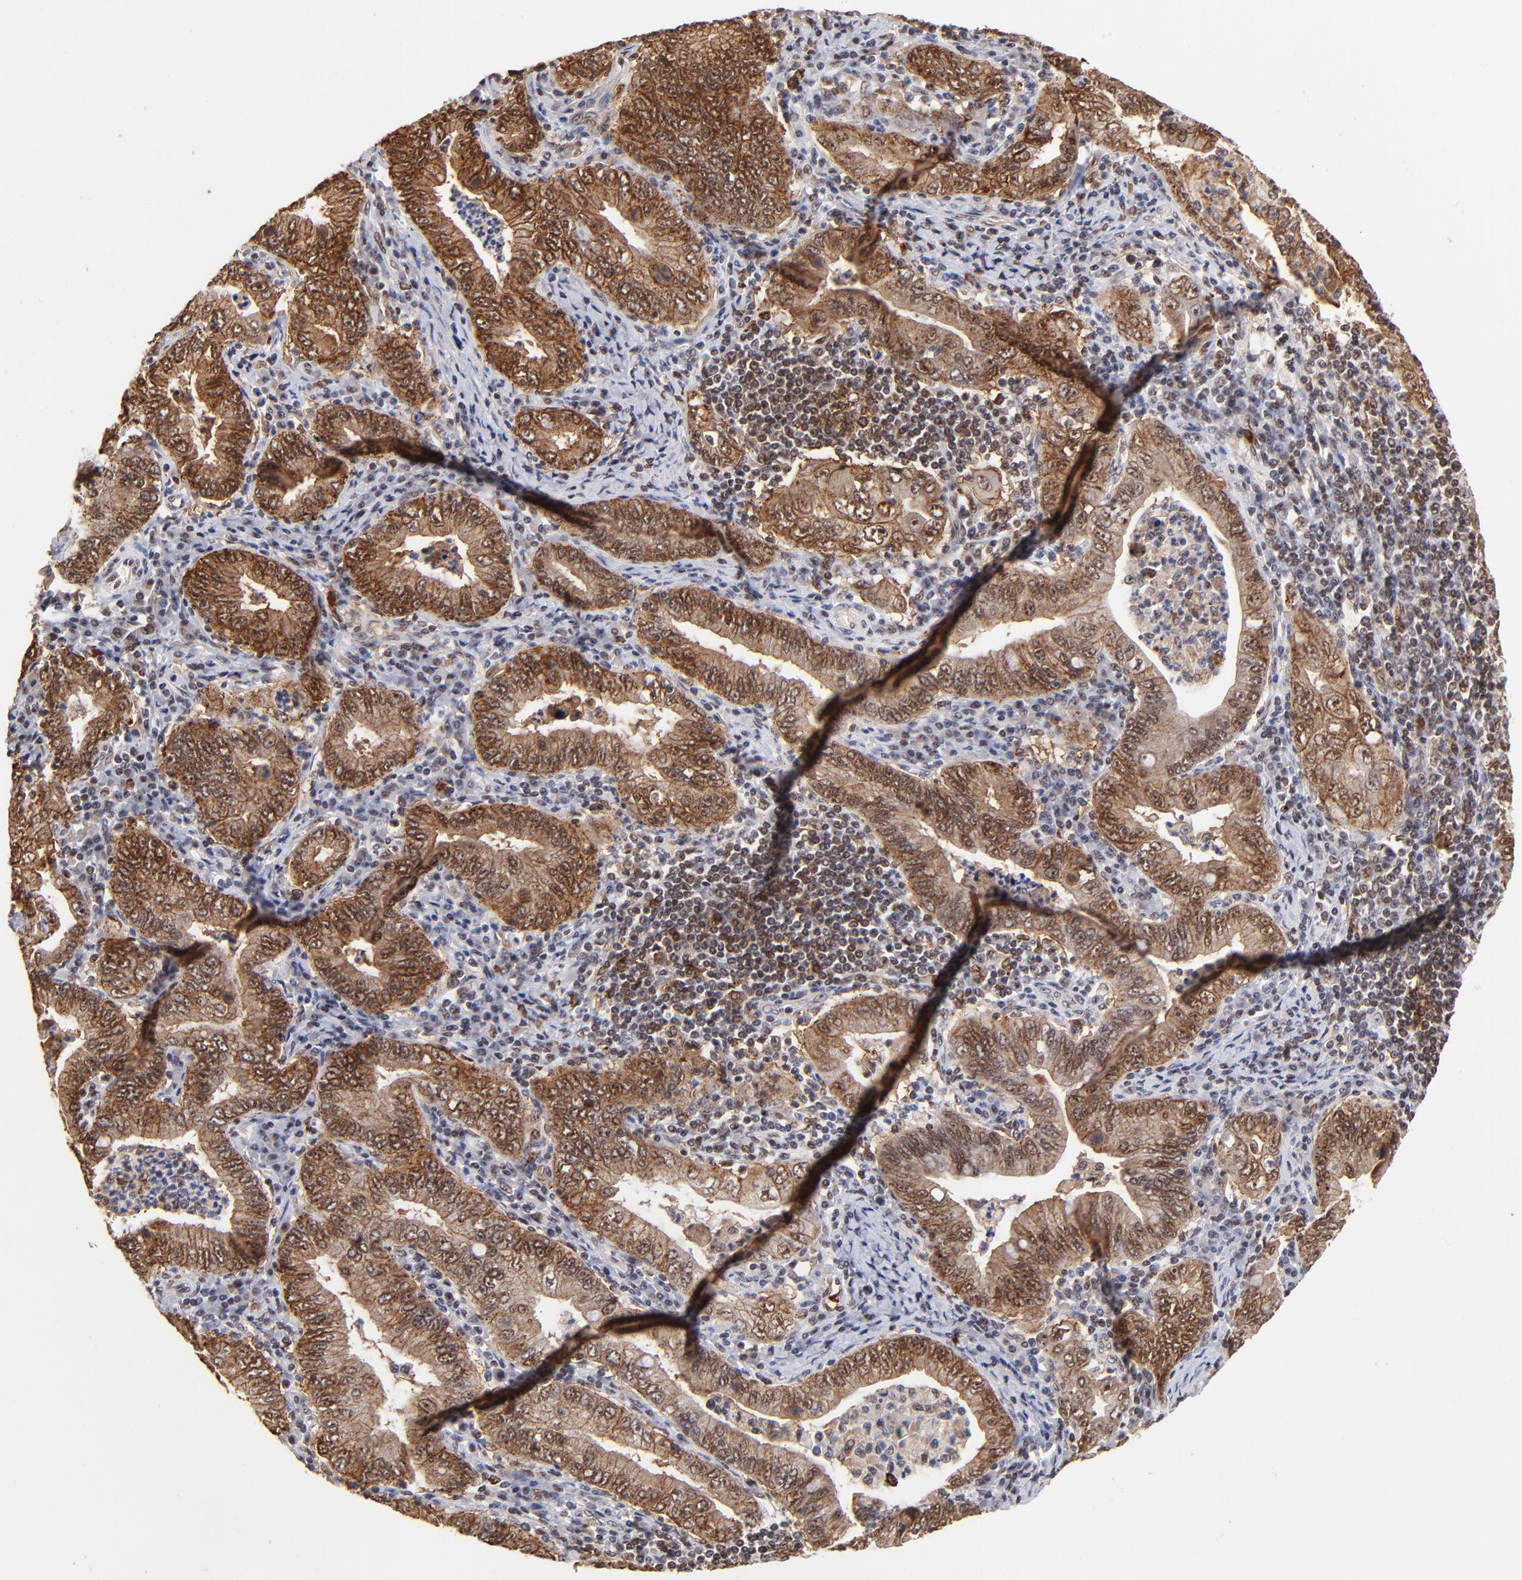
{"staining": {"intensity": "moderate", "quantity": ">75%", "location": "cytoplasmic/membranous,nuclear"}, "tissue": "stomach cancer", "cell_type": "Tumor cells", "image_type": "cancer", "snomed": [{"axis": "morphology", "description": "Normal tissue, NOS"}, {"axis": "morphology", "description": "Adenocarcinoma, NOS"}, {"axis": "topography", "description": "Esophagus"}, {"axis": "topography", "description": "Stomach, upper"}, {"axis": "topography", "description": "Peripheral nerve tissue"}], "caption": "This is a photomicrograph of IHC staining of stomach cancer, which shows moderate positivity in the cytoplasmic/membranous and nuclear of tumor cells.", "gene": "ZNF146", "patient": {"sex": "male", "age": 62}}